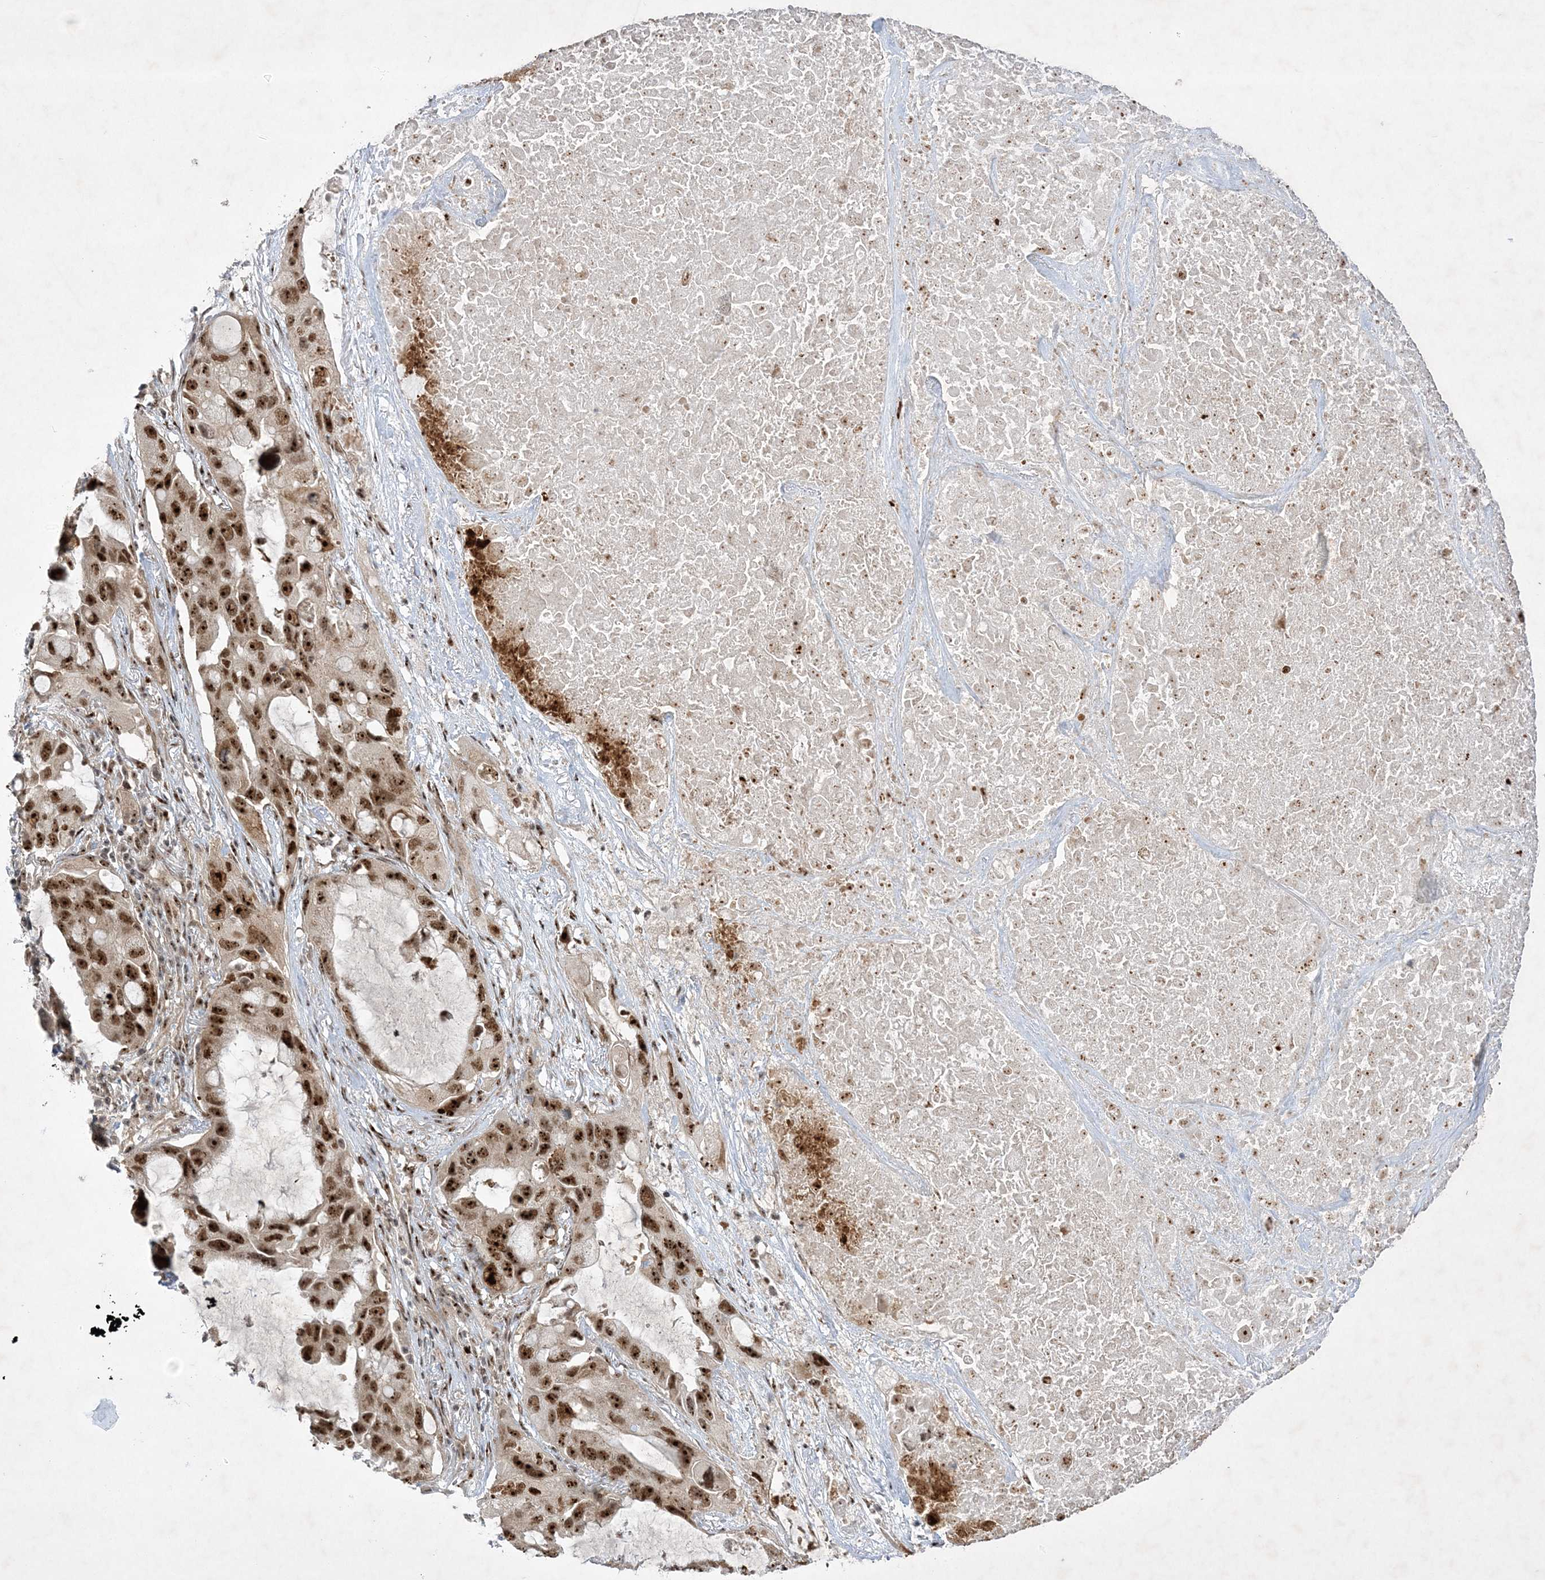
{"staining": {"intensity": "strong", "quantity": ">75%", "location": "nuclear"}, "tissue": "lung cancer", "cell_type": "Tumor cells", "image_type": "cancer", "snomed": [{"axis": "morphology", "description": "Squamous cell carcinoma, NOS"}, {"axis": "topography", "description": "Lung"}], "caption": "A brown stain shows strong nuclear staining of a protein in lung cancer tumor cells.", "gene": "NPM3", "patient": {"sex": "female", "age": 73}}